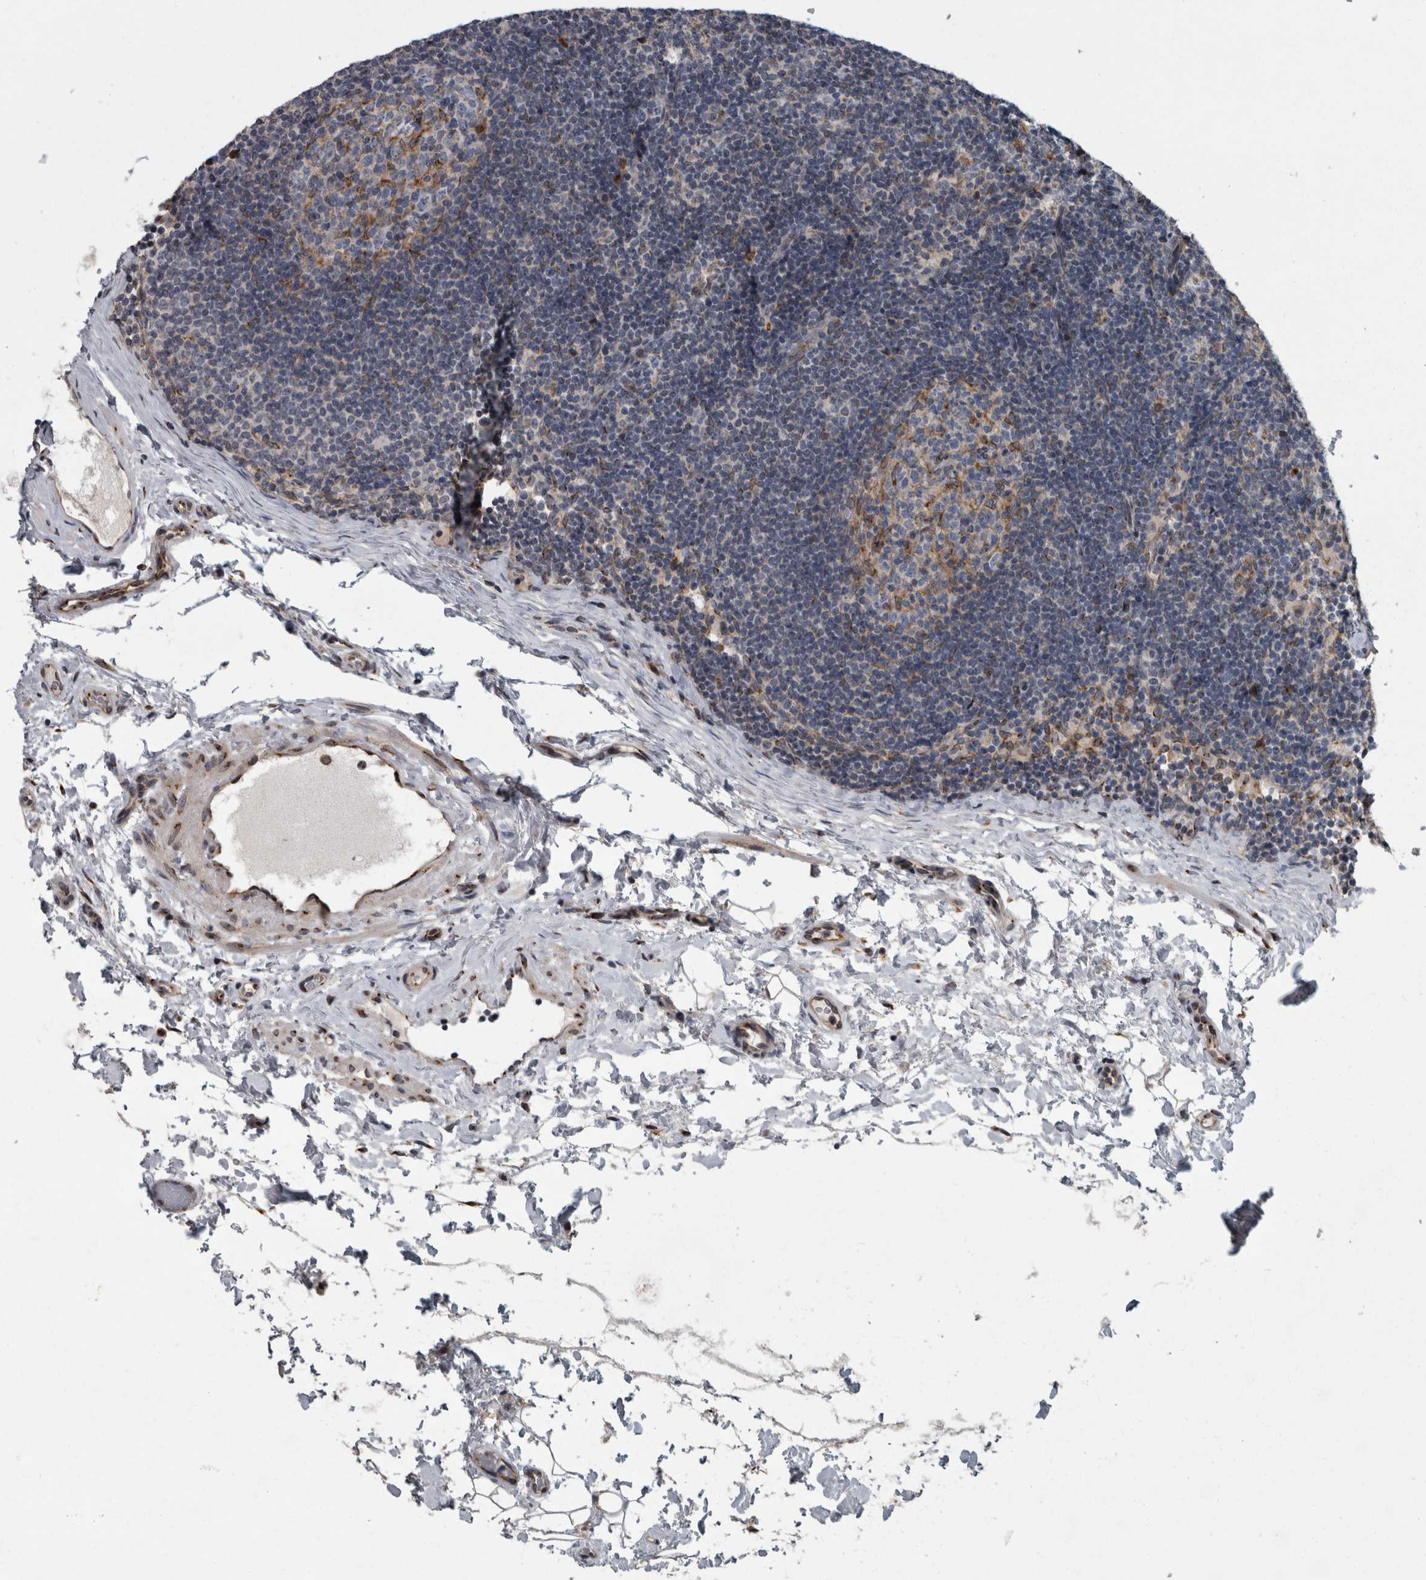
{"staining": {"intensity": "moderate", "quantity": "25%-75%", "location": "cytoplasmic/membranous"}, "tissue": "lymph node", "cell_type": "Germinal center cells", "image_type": "normal", "snomed": [{"axis": "morphology", "description": "Normal tissue, NOS"}, {"axis": "topography", "description": "Lymph node"}], "caption": "A brown stain labels moderate cytoplasmic/membranous expression of a protein in germinal center cells of unremarkable human lymph node.", "gene": "LMAN2L", "patient": {"sex": "female", "age": 22}}